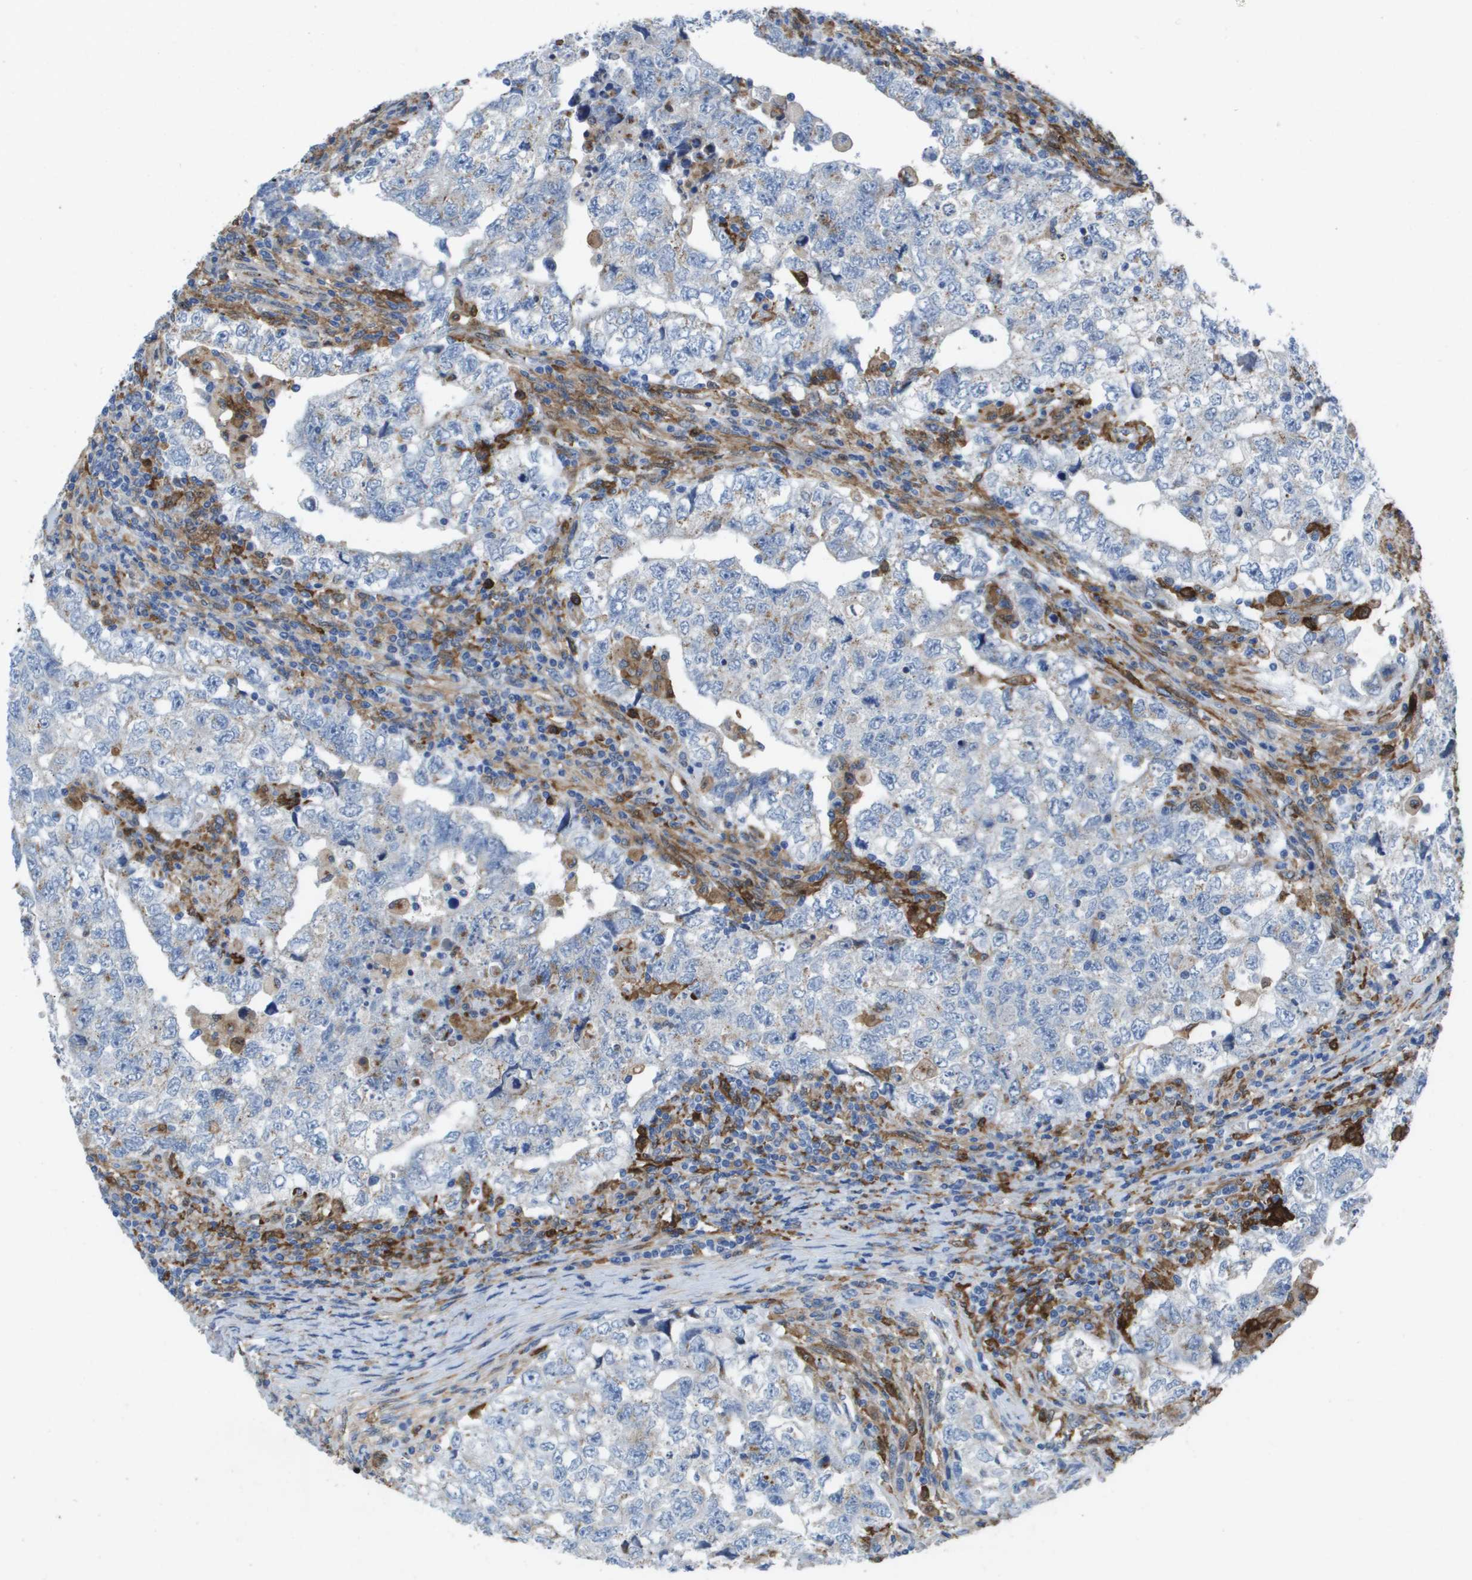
{"staining": {"intensity": "negative", "quantity": "none", "location": "none"}, "tissue": "testis cancer", "cell_type": "Tumor cells", "image_type": "cancer", "snomed": [{"axis": "morphology", "description": "Carcinoma, Embryonal, NOS"}, {"axis": "topography", "description": "Testis"}], "caption": "Immunohistochemical staining of human testis cancer displays no significant expression in tumor cells. The staining is performed using DAB brown chromogen with nuclei counter-stained in using hematoxylin.", "gene": "SLC37A2", "patient": {"sex": "male", "age": 36}}